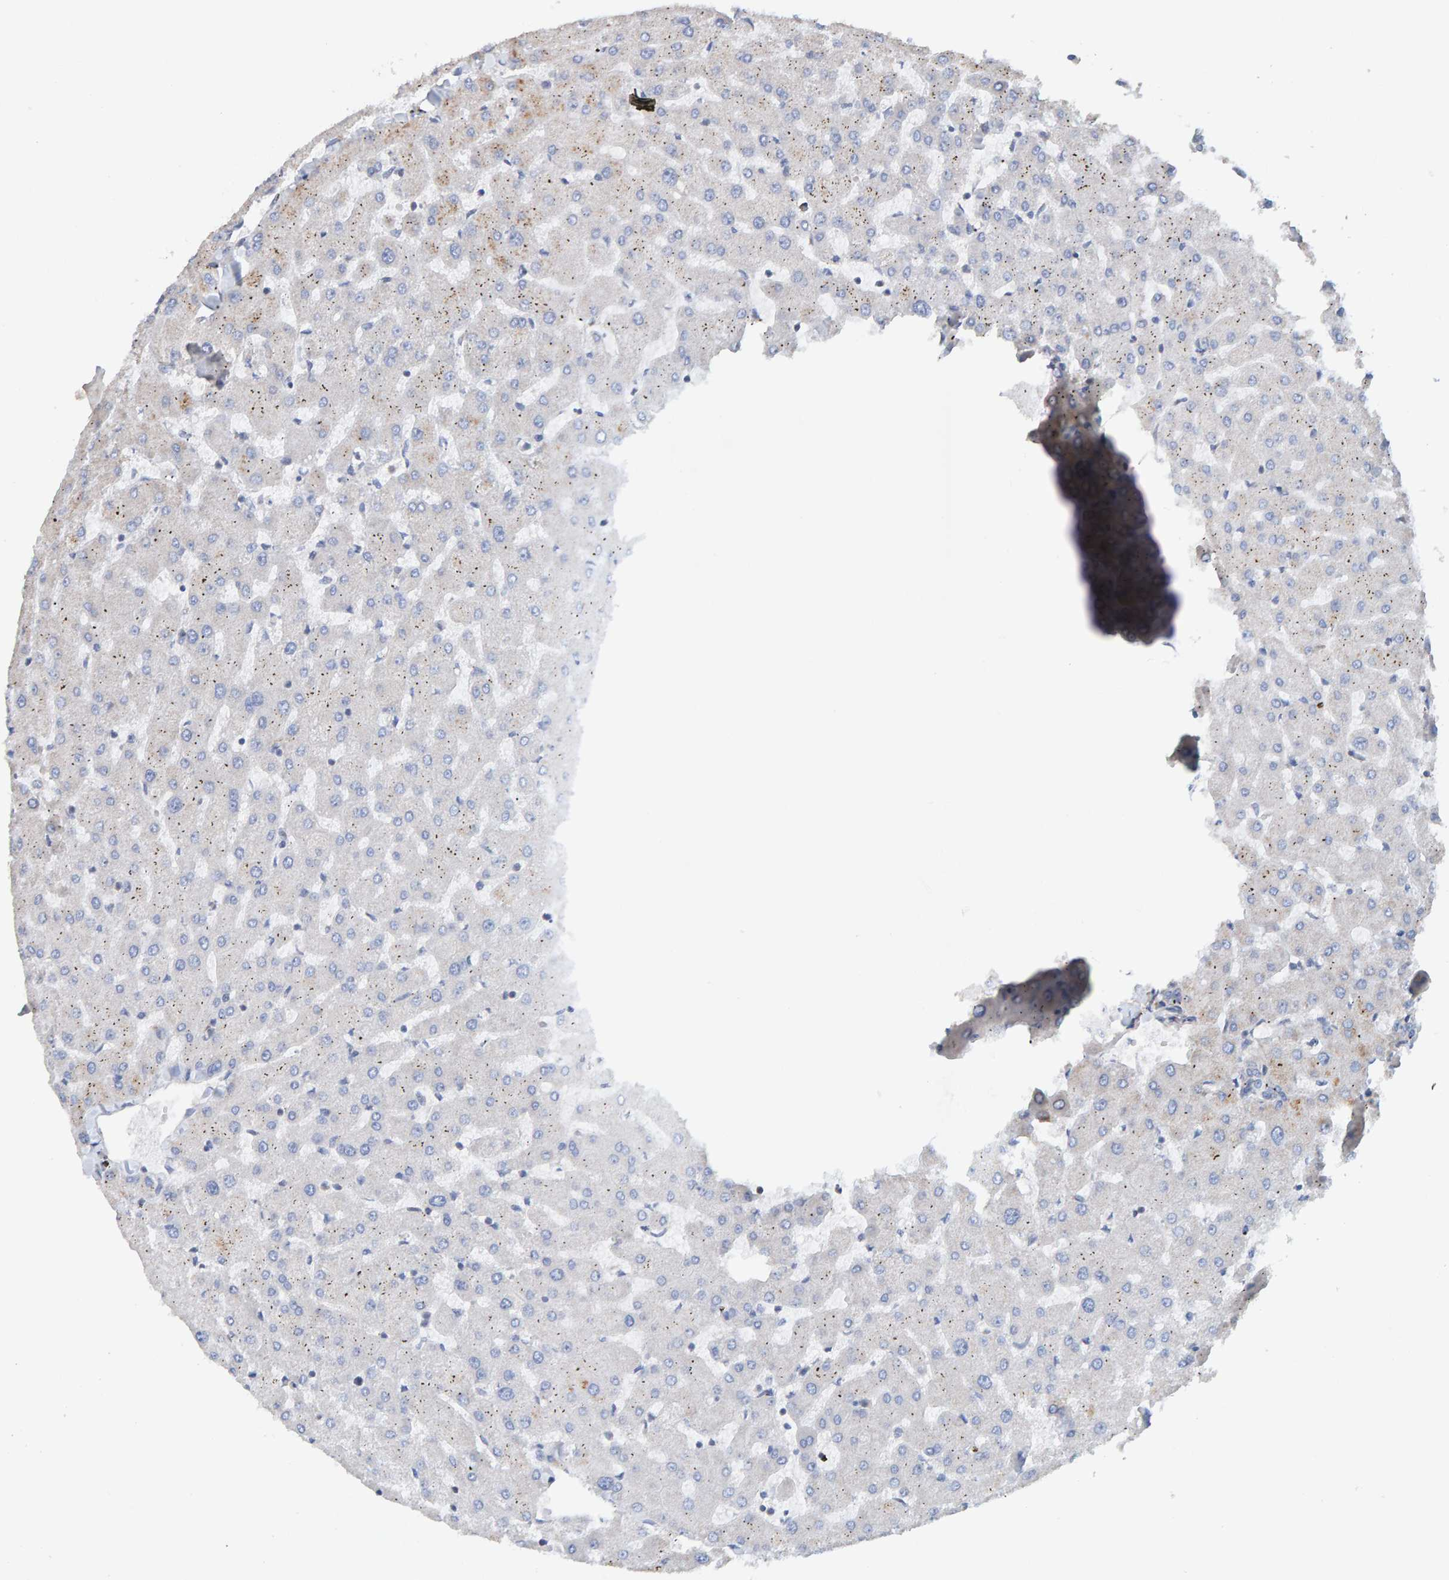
{"staining": {"intensity": "negative", "quantity": "none", "location": "none"}, "tissue": "liver", "cell_type": "Cholangiocytes", "image_type": "normal", "snomed": [{"axis": "morphology", "description": "Normal tissue, NOS"}, {"axis": "topography", "description": "Liver"}], "caption": "Cholangiocytes show no significant protein positivity in normal liver. The staining was performed using DAB to visualize the protein expression in brown, while the nuclei were stained in blue with hematoxylin (Magnification: 20x).", "gene": "RGP1", "patient": {"sex": "female", "age": 63}}